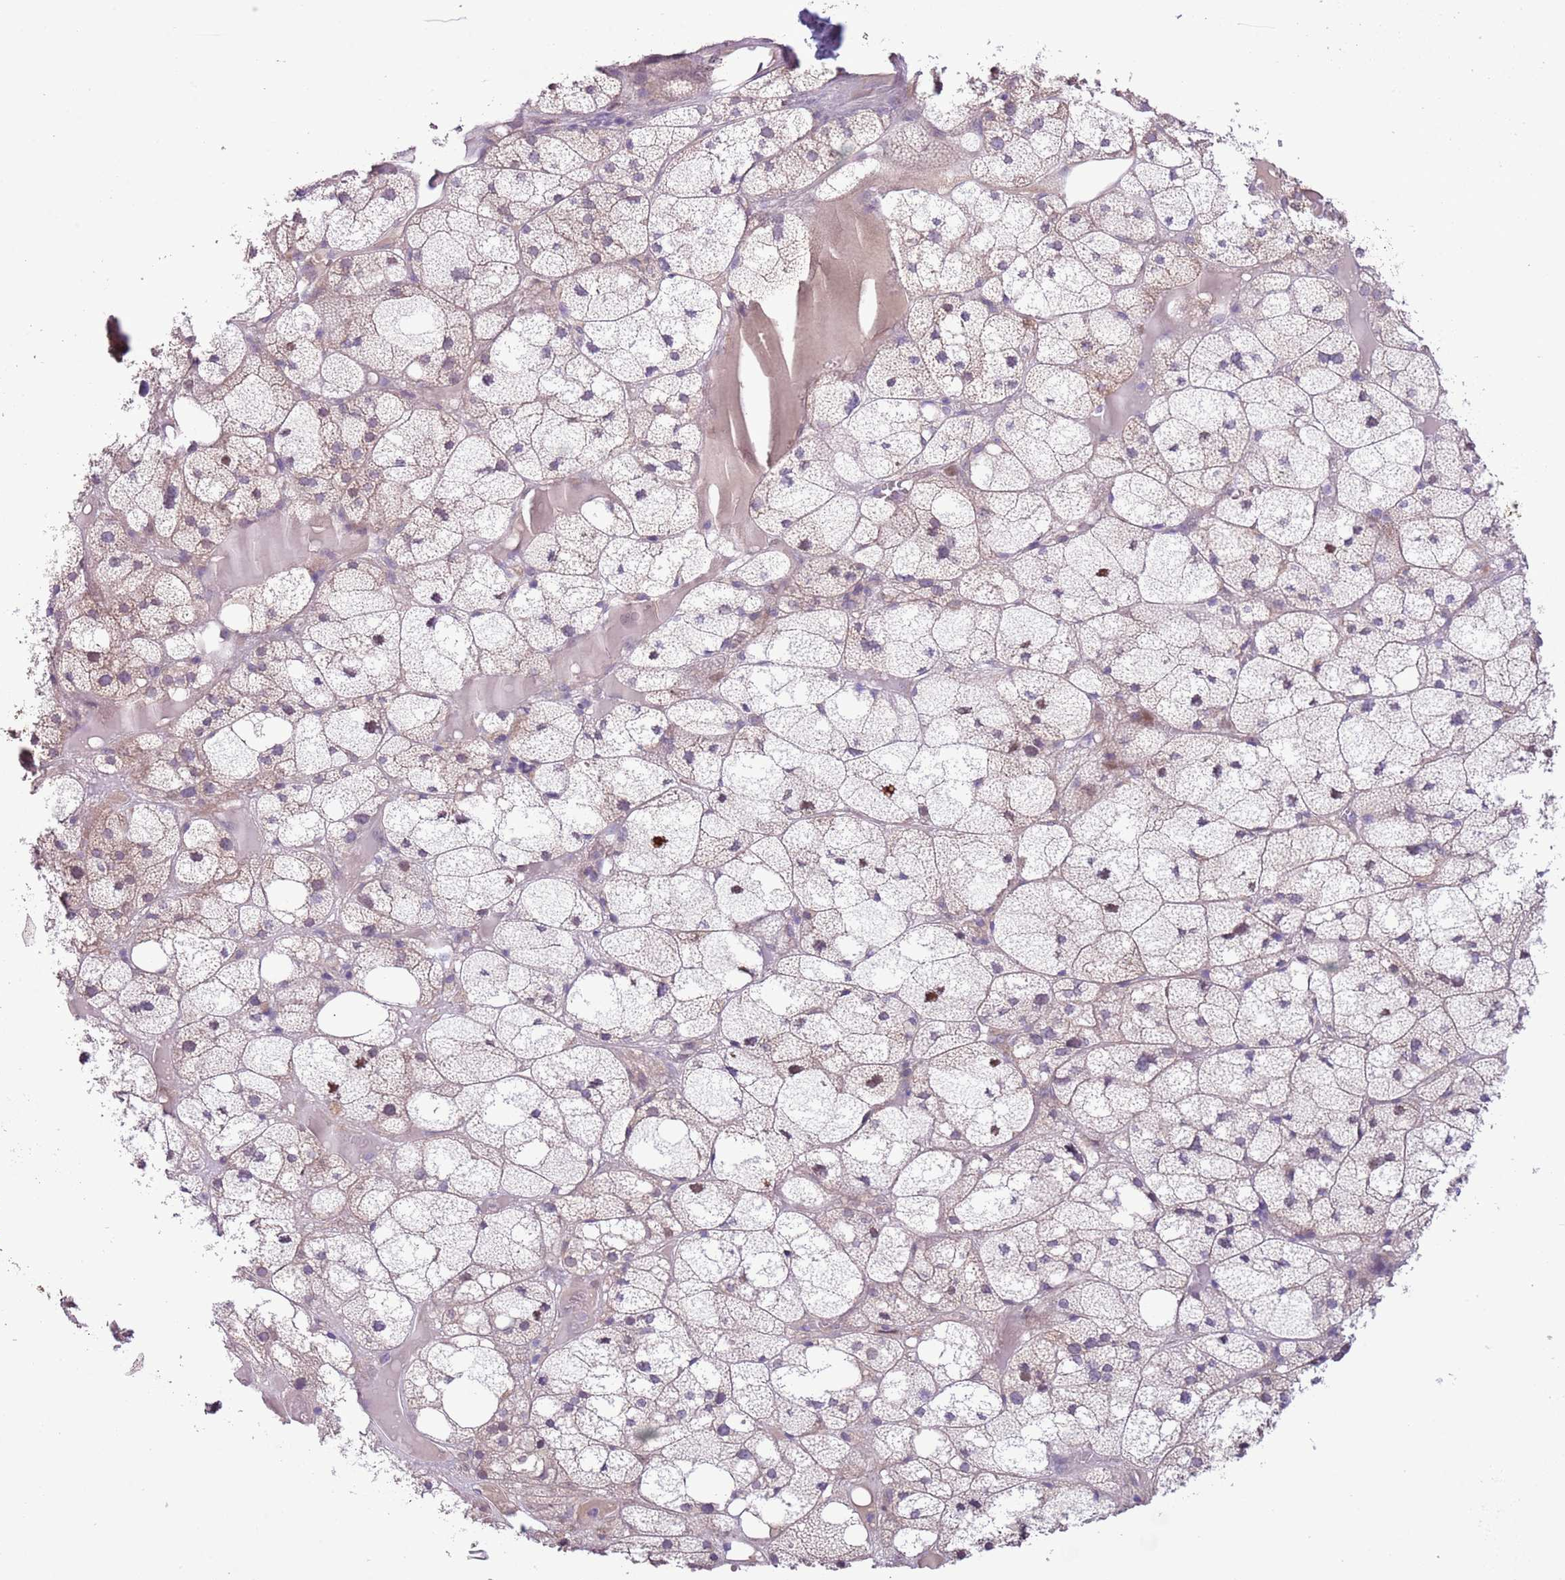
{"staining": {"intensity": "weak", "quantity": "25%-75%", "location": "cytoplasmic/membranous,nuclear"}, "tissue": "adrenal gland", "cell_type": "Glandular cells", "image_type": "normal", "snomed": [{"axis": "morphology", "description": "Normal tissue, NOS"}, {"axis": "topography", "description": "Adrenal gland"}], "caption": "Adrenal gland stained with immunohistochemistry (IHC) shows weak cytoplasmic/membranous,nuclear expression in about 25%-75% of glandular cells.", "gene": "CCND2", "patient": {"sex": "female", "age": 61}}